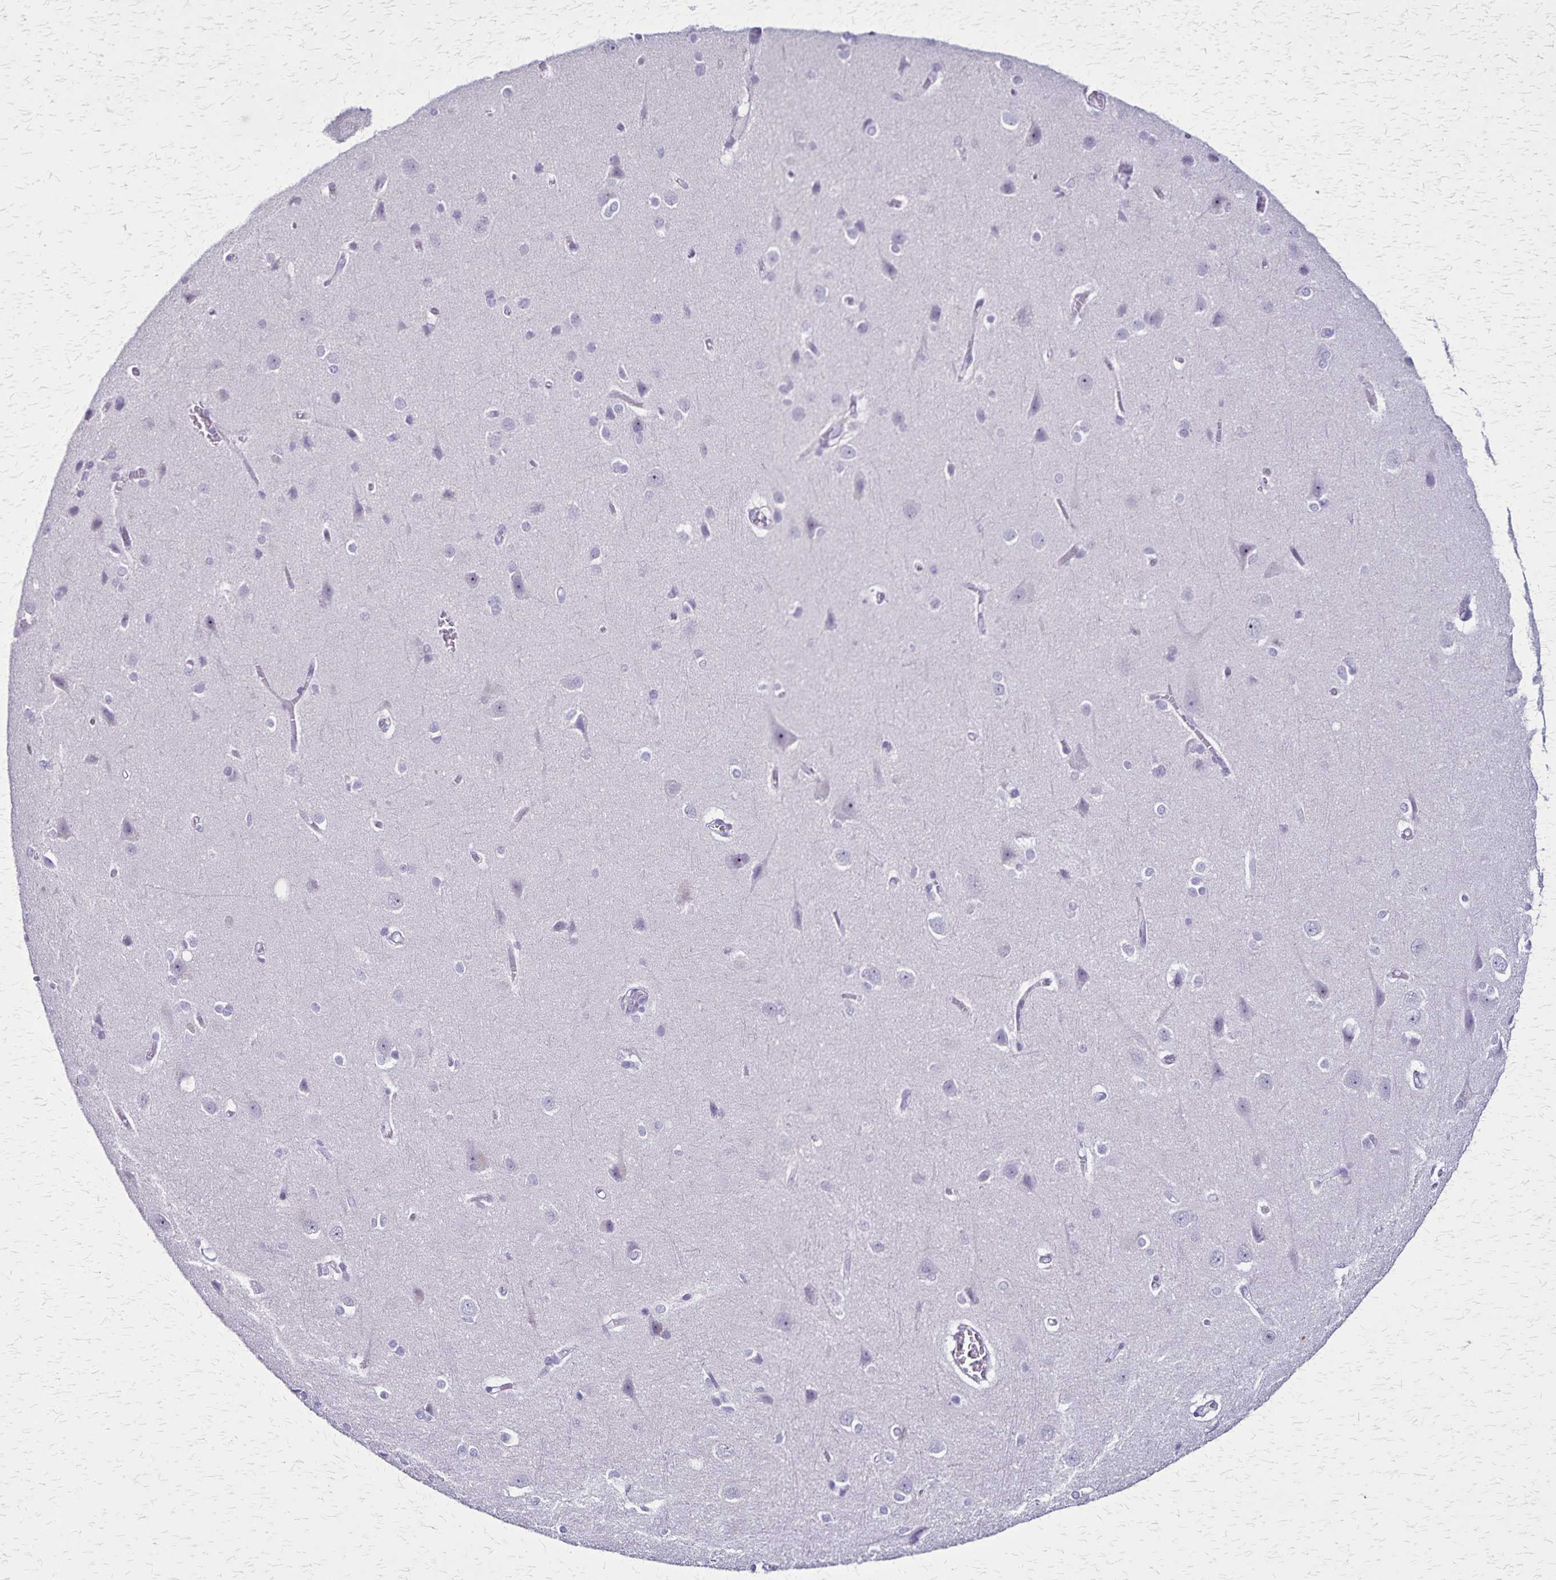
{"staining": {"intensity": "negative", "quantity": "none", "location": "none"}, "tissue": "cerebral cortex", "cell_type": "Endothelial cells", "image_type": "normal", "snomed": [{"axis": "morphology", "description": "Normal tissue, NOS"}, {"axis": "topography", "description": "Cerebral cortex"}], "caption": "This is a photomicrograph of IHC staining of normal cerebral cortex, which shows no positivity in endothelial cells. (DAB (3,3'-diaminobenzidine) IHC, high magnification).", "gene": "OR51B5", "patient": {"sex": "male", "age": 37}}